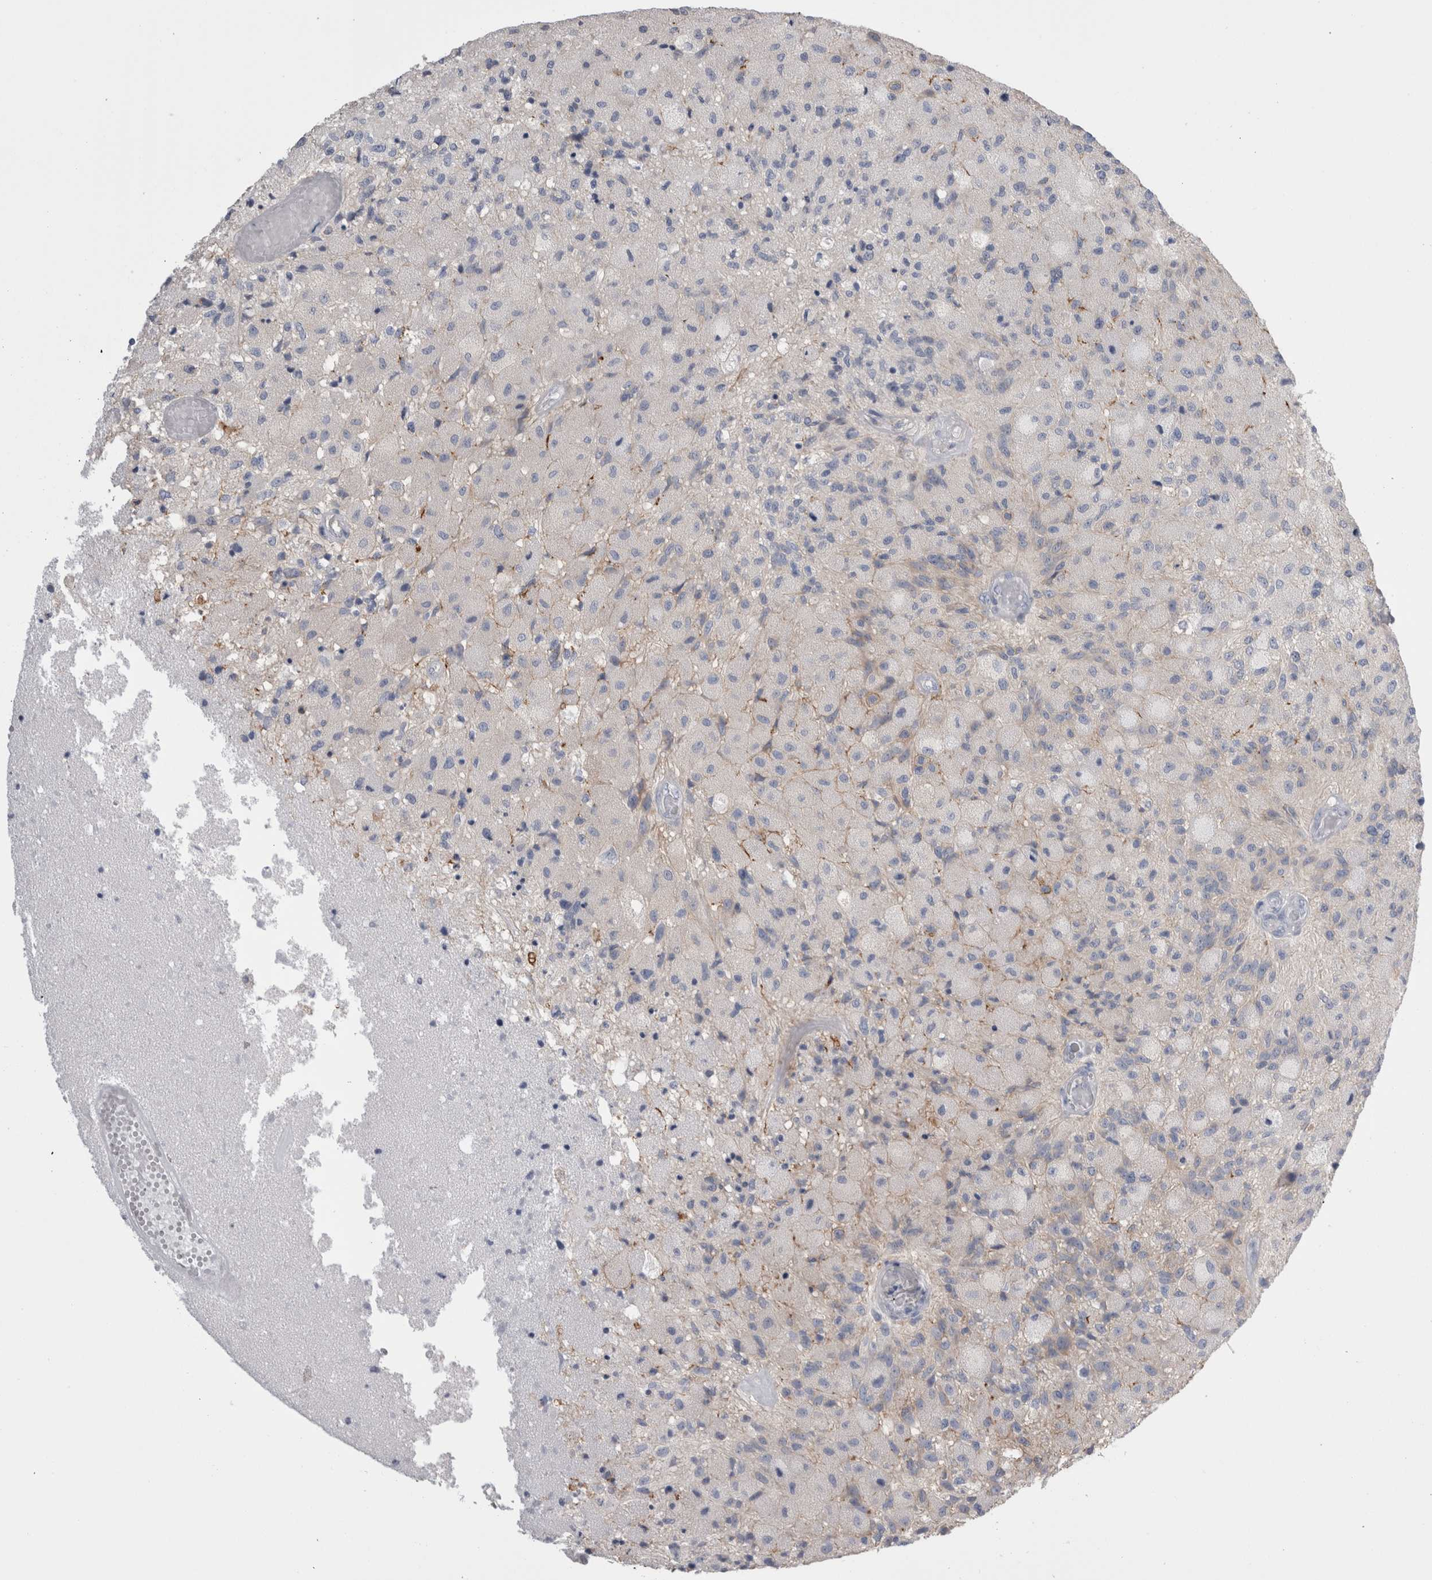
{"staining": {"intensity": "negative", "quantity": "none", "location": "none"}, "tissue": "glioma", "cell_type": "Tumor cells", "image_type": "cancer", "snomed": [{"axis": "morphology", "description": "Normal tissue, NOS"}, {"axis": "morphology", "description": "Glioma, malignant, High grade"}, {"axis": "topography", "description": "Cerebral cortex"}], "caption": "This is an IHC micrograph of human glioma. There is no expression in tumor cells.", "gene": "DCTN6", "patient": {"sex": "male", "age": 77}}